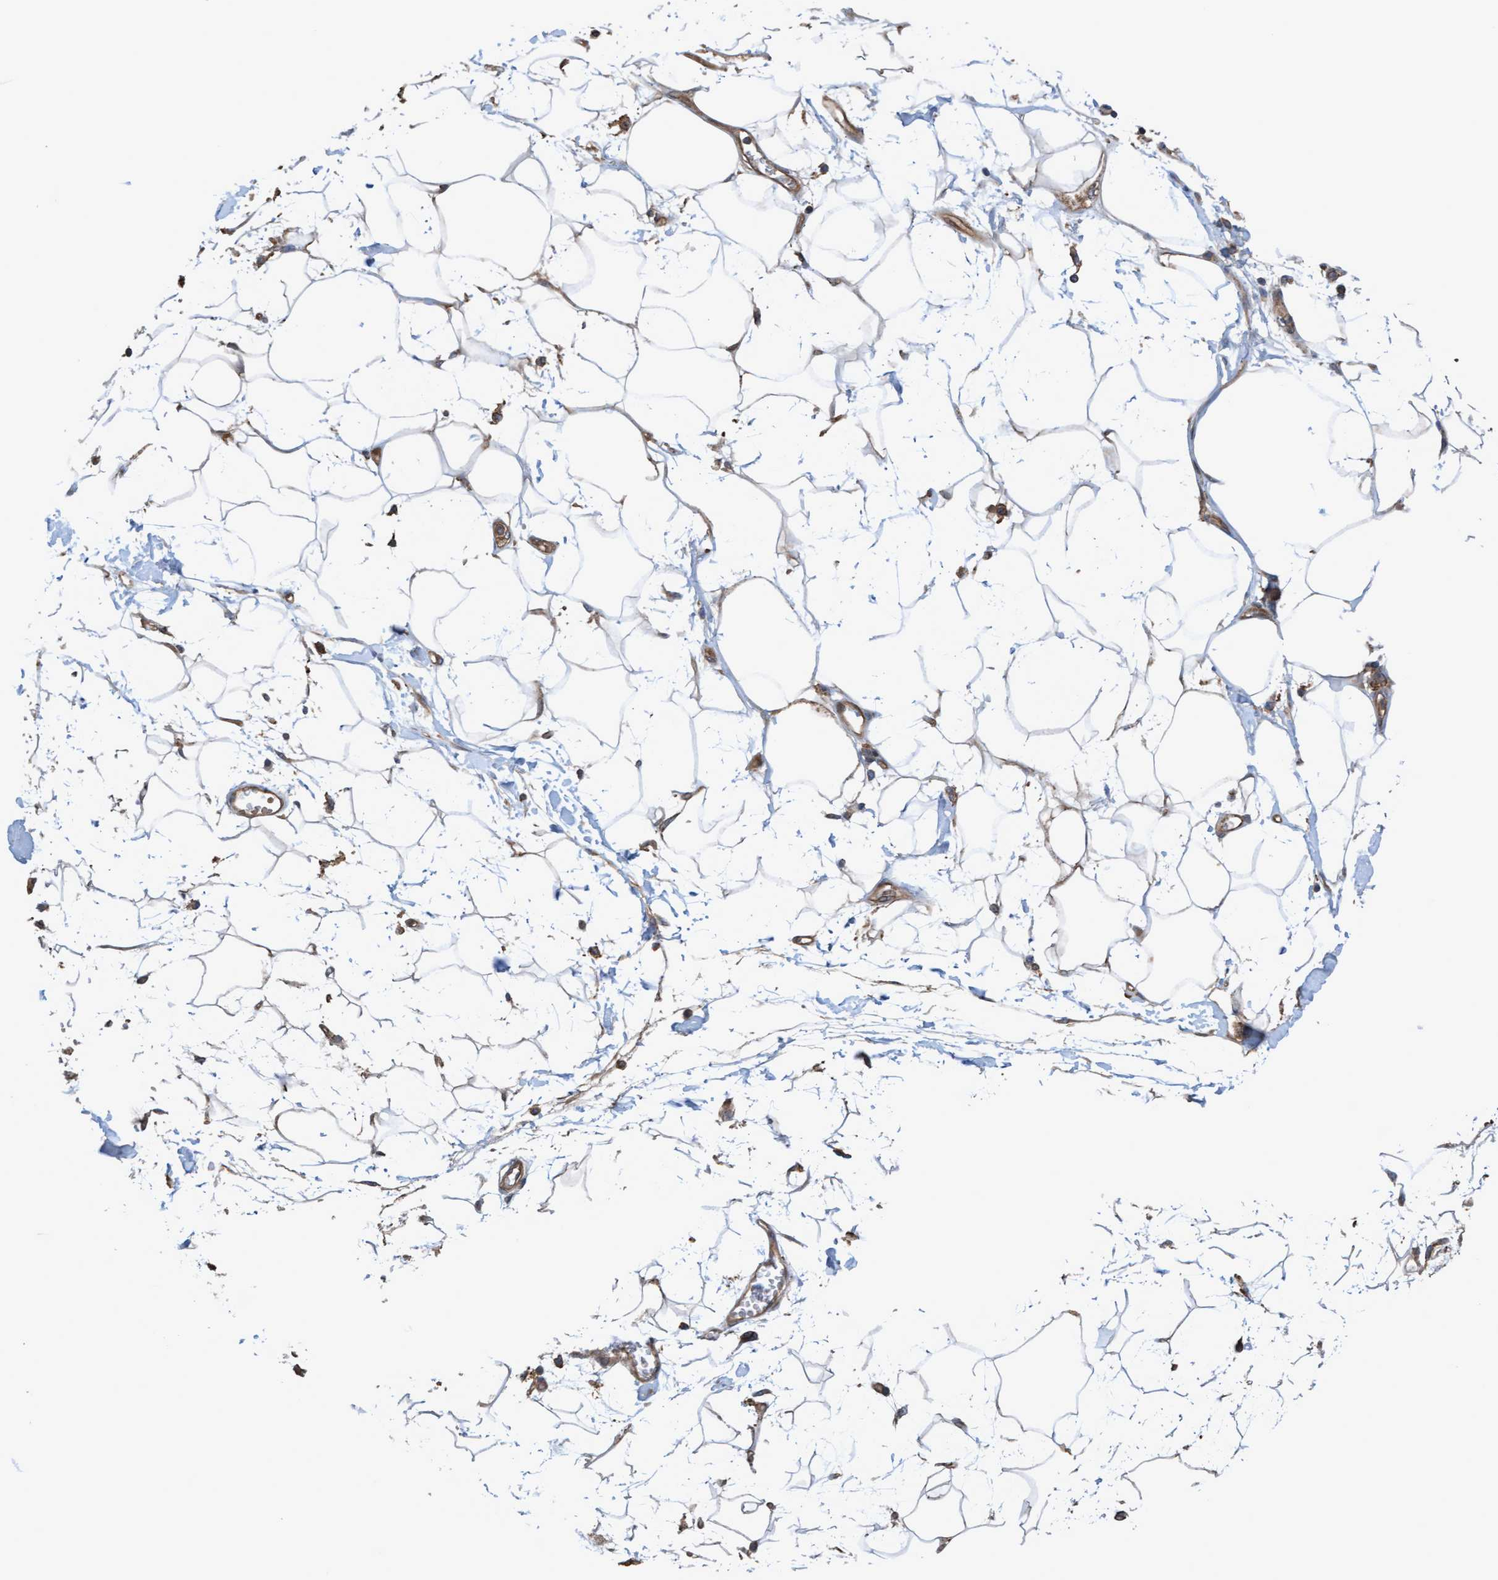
{"staining": {"intensity": "moderate", "quantity": "25%-75%", "location": "cytoplasmic/membranous"}, "tissue": "adipose tissue", "cell_type": "Adipocytes", "image_type": "normal", "snomed": [{"axis": "morphology", "description": "Normal tissue, NOS"}, {"axis": "morphology", "description": "Adenocarcinoma, NOS"}, {"axis": "topography", "description": "Duodenum"}, {"axis": "topography", "description": "Peripheral nerve tissue"}], "caption": "Adipocytes demonstrate moderate cytoplasmic/membranous staining in approximately 25%-75% of cells in unremarkable adipose tissue.", "gene": "ERAL1", "patient": {"sex": "female", "age": 60}}